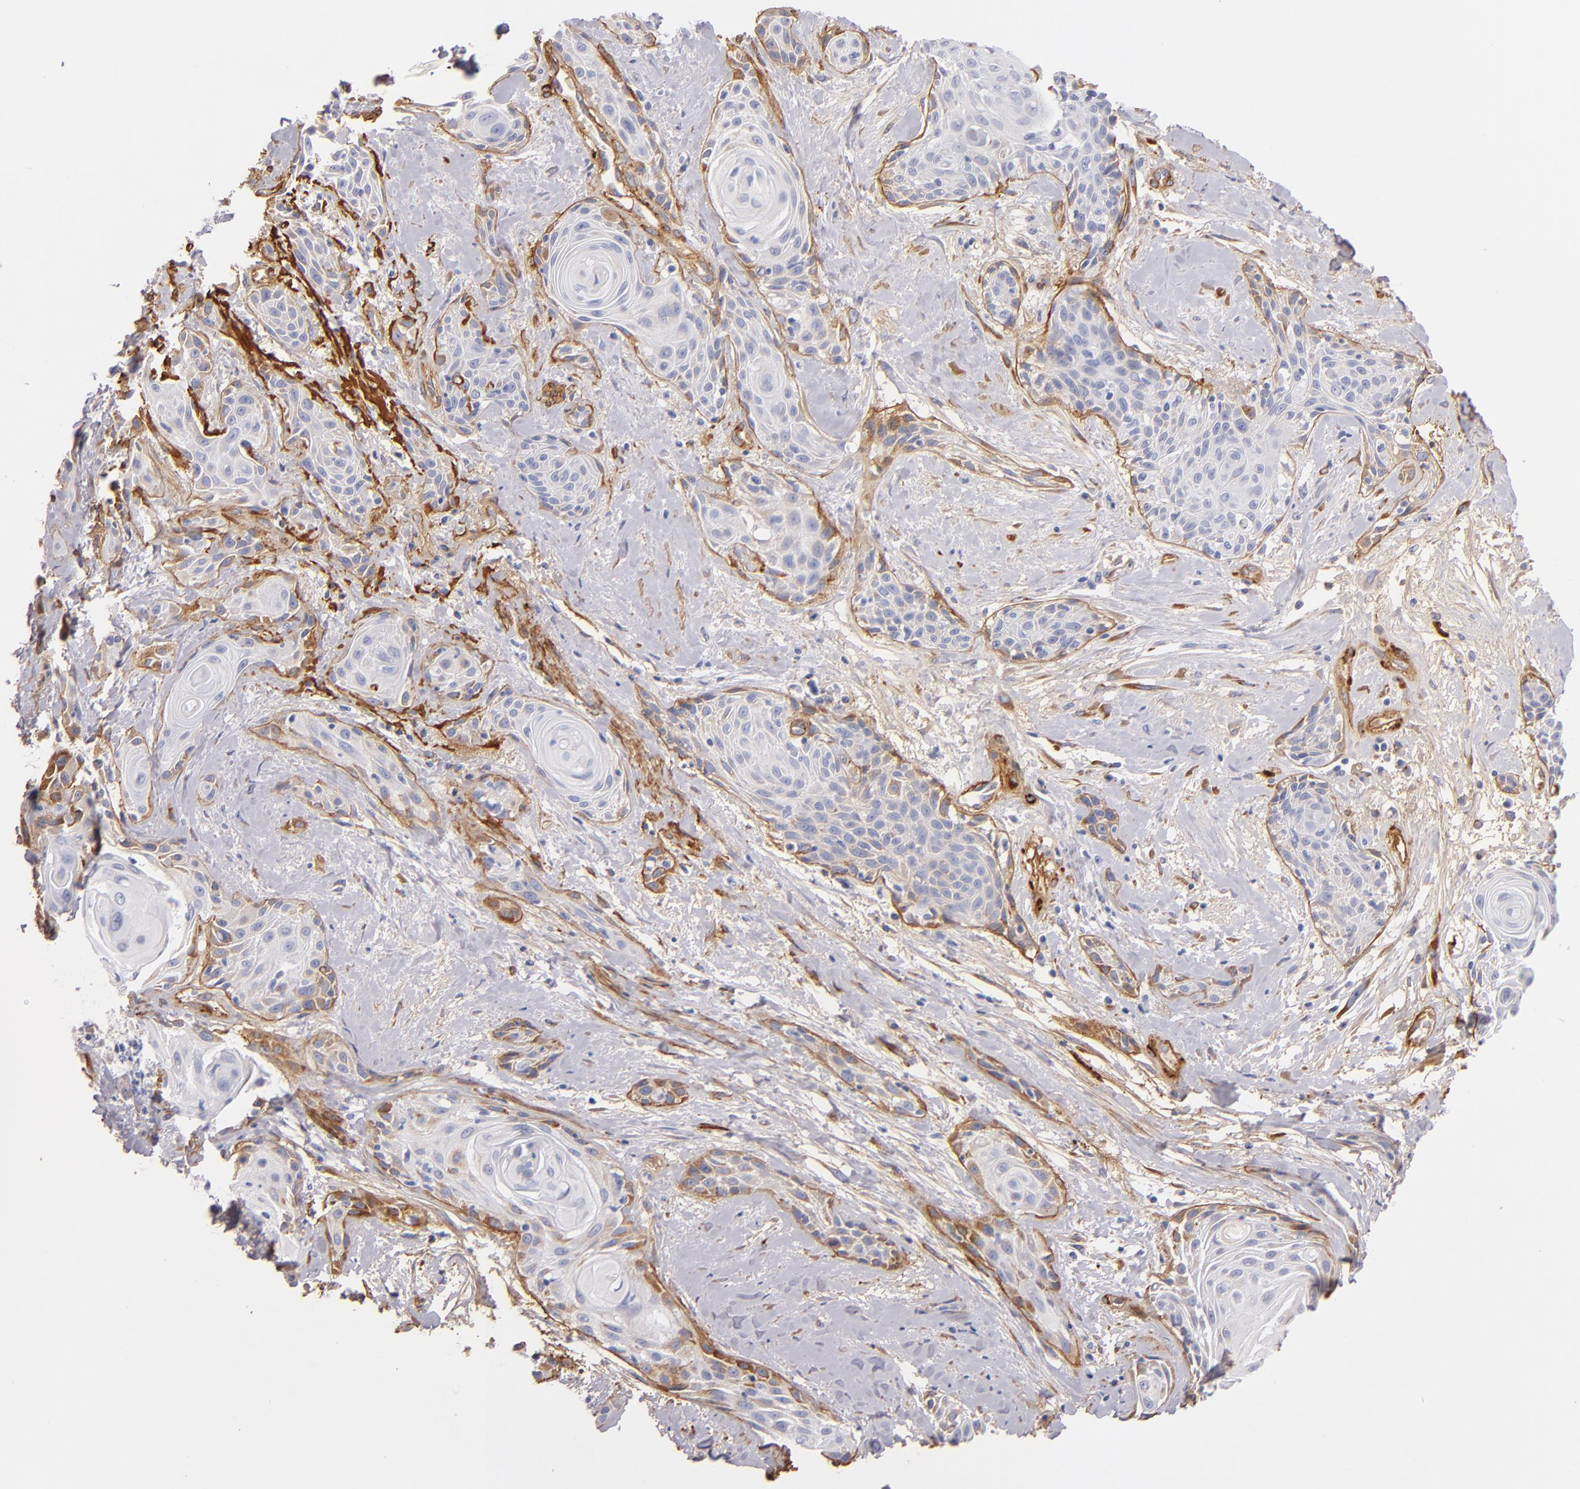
{"staining": {"intensity": "moderate", "quantity": "25%-75%", "location": "cytoplasmic/membranous"}, "tissue": "skin cancer", "cell_type": "Tumor cells", "image_type": "cancer", "snomed": [{"axis": "morphology", "description": "Squamous cell carcinoma, NOS"}, {"axis": "topography", "description": "Skin"}, {"axis": "topography", "description": "Anal"}], "caption": "A brown stain labels moderate cytoplasmic/membranous expression of a protein in human skin cancer (squamous cell carcinoma) tumor cells.", "gene": "LAMC1", "patient": {"sex": "male", "age": 64}}